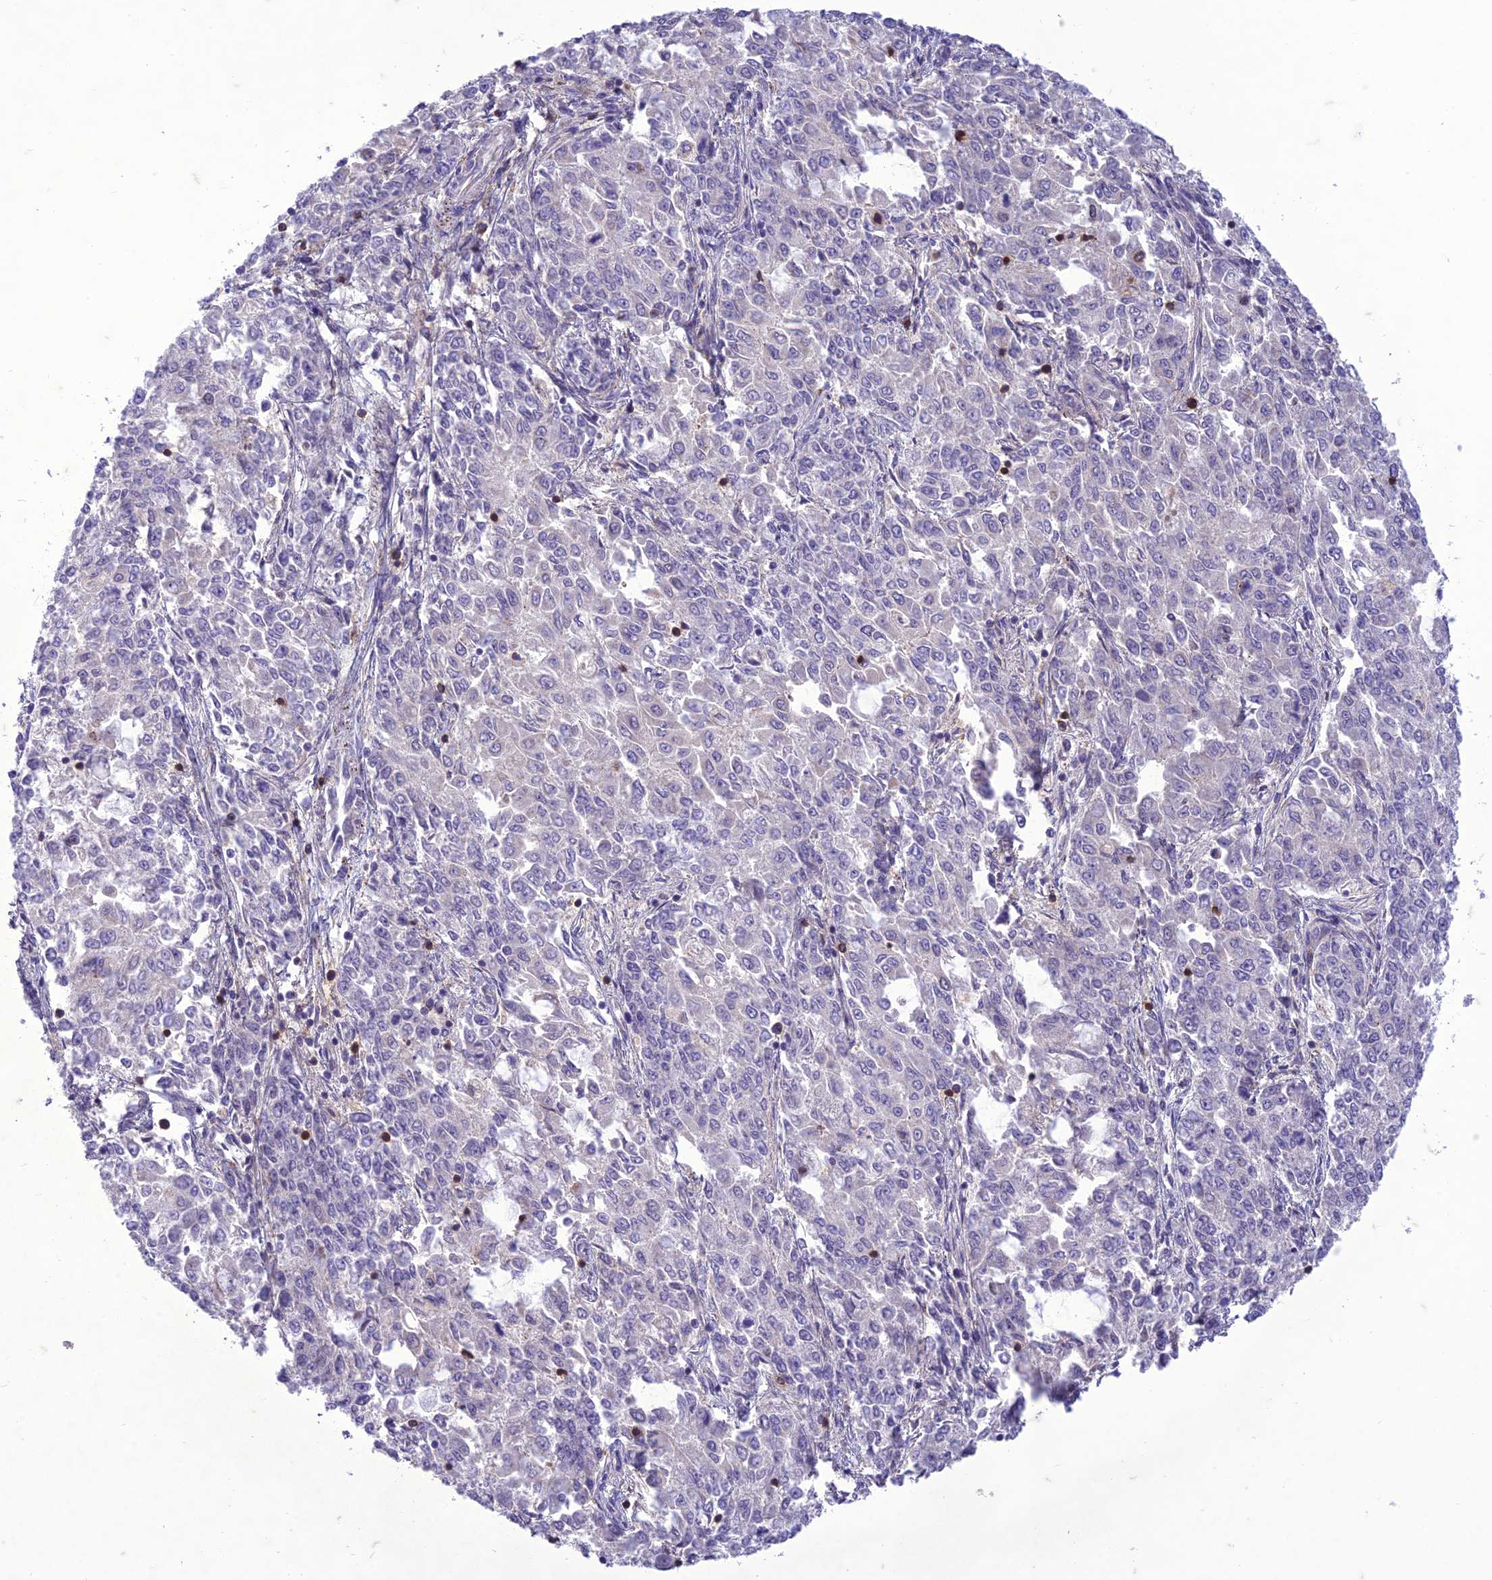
{"staining": {"intensity": "negative", "quantity": "none", "location": "none"}, "tissue": "endometrial cancer", "cell_type": "Tumor cells", "image_type": "cancer", "snomed": [{"axis": "morphology", "description": "Adenocarcinoma, NOS"}, {"axis": "topography", "description": "Endometrium"}], "caption": "Tumor cells show no significant protein positivity in adenocarcinoma (endometrial).", "gene": "ITGAE", "patient": {"sex": "female", "age": 50}}